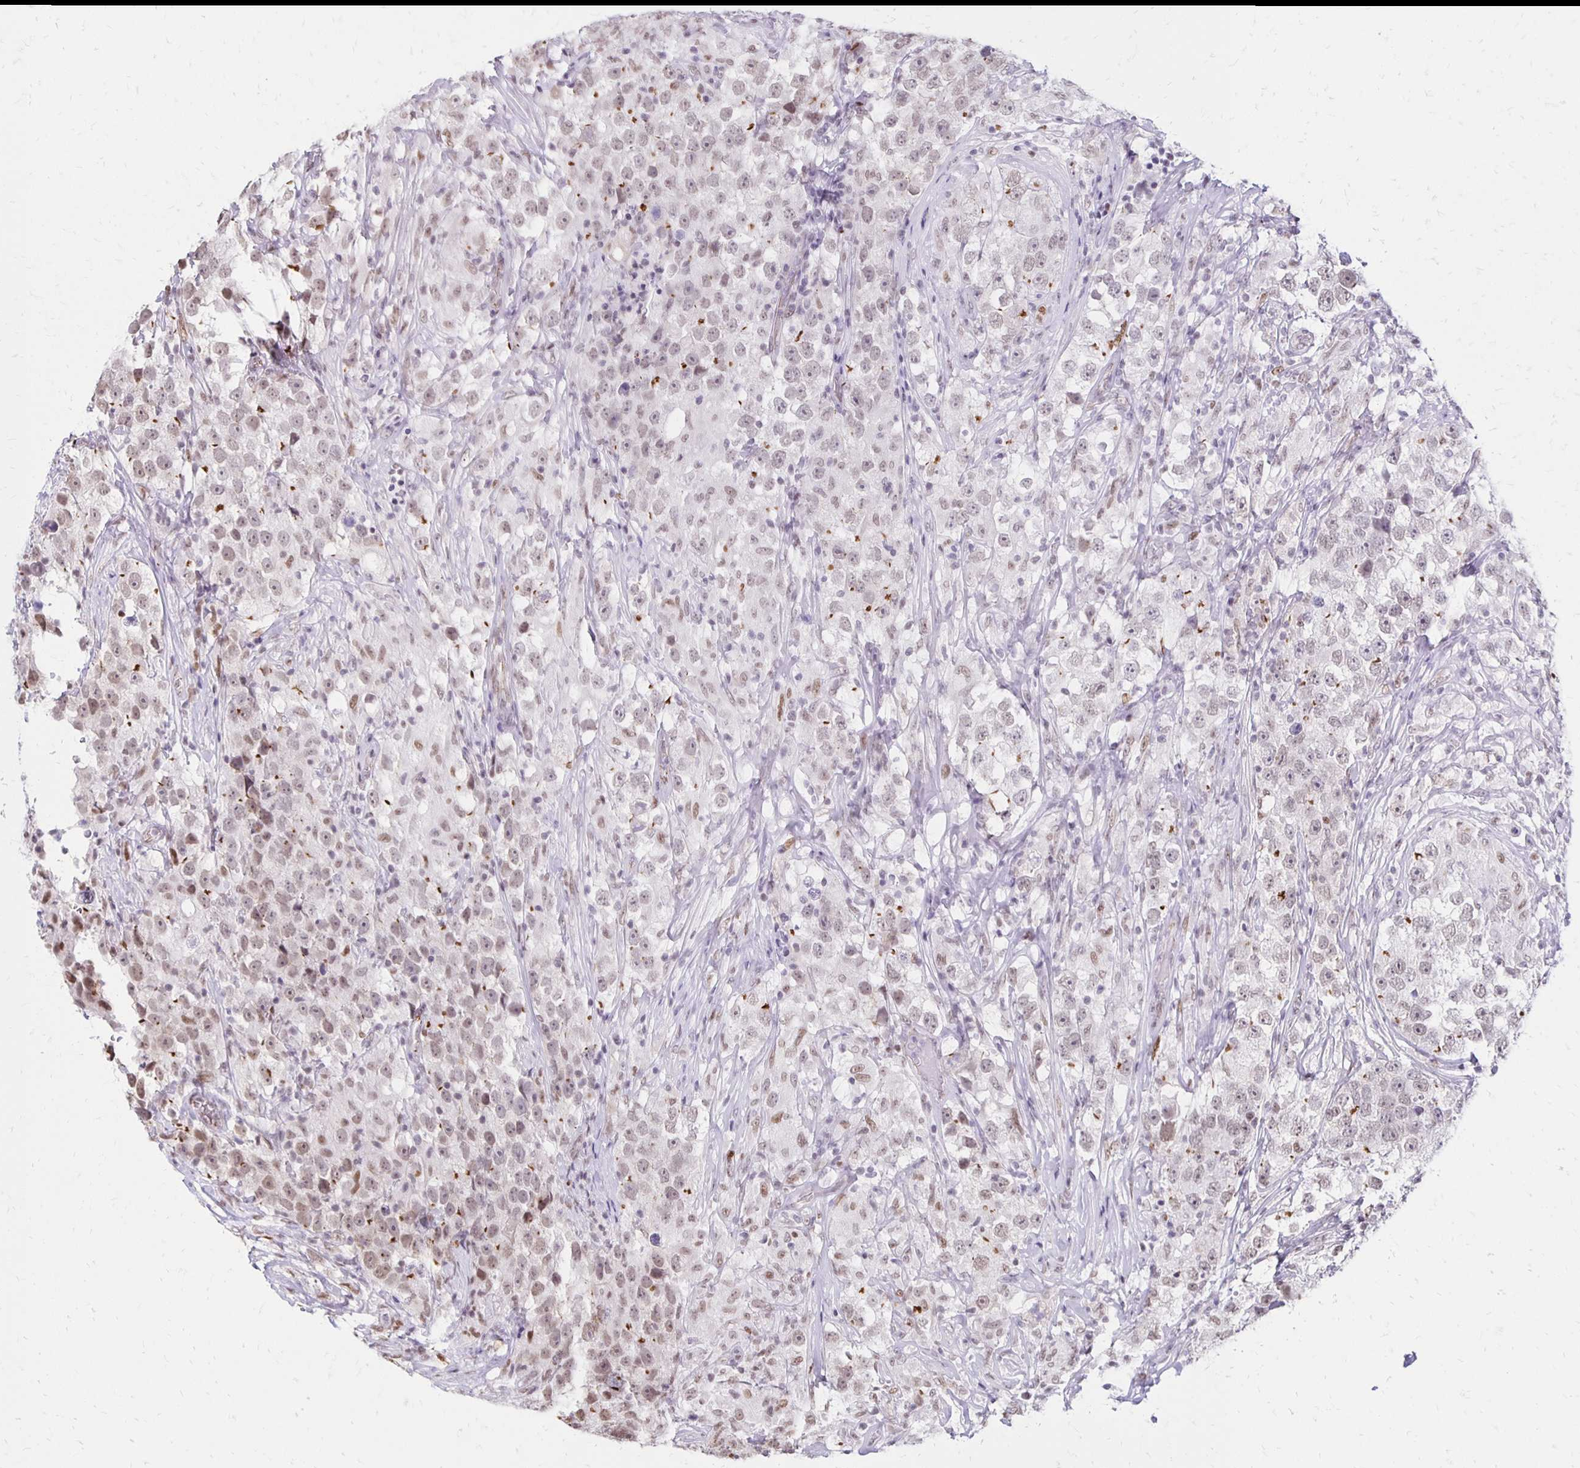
{"staining": {"intensity": "weak", "quantity": ">75%", "location": "nuclear"}, "tissue": "testis cancer", "cell_type": "Tumor cells", "image_type": "cancer", "snomed": [{"axis": "morphology", "description": "Seminoma, NOS"}, {"axis": "topography", "description": "Testis"}], "caption": "Immunohistochemistry (IHC) staining of testis seminoma, which displays low levels of weak nuclear staining in approximately >75% of tumor cells indicating weak nuclear protein staining. The staining was performed using DAB (3,3'-diaminobenzidine) (brown) for protein detection and nuclei were counterstained in hematoxylin (blue).", "gene": "DDB2", "patient": {"sex": "male", "age": 46}}